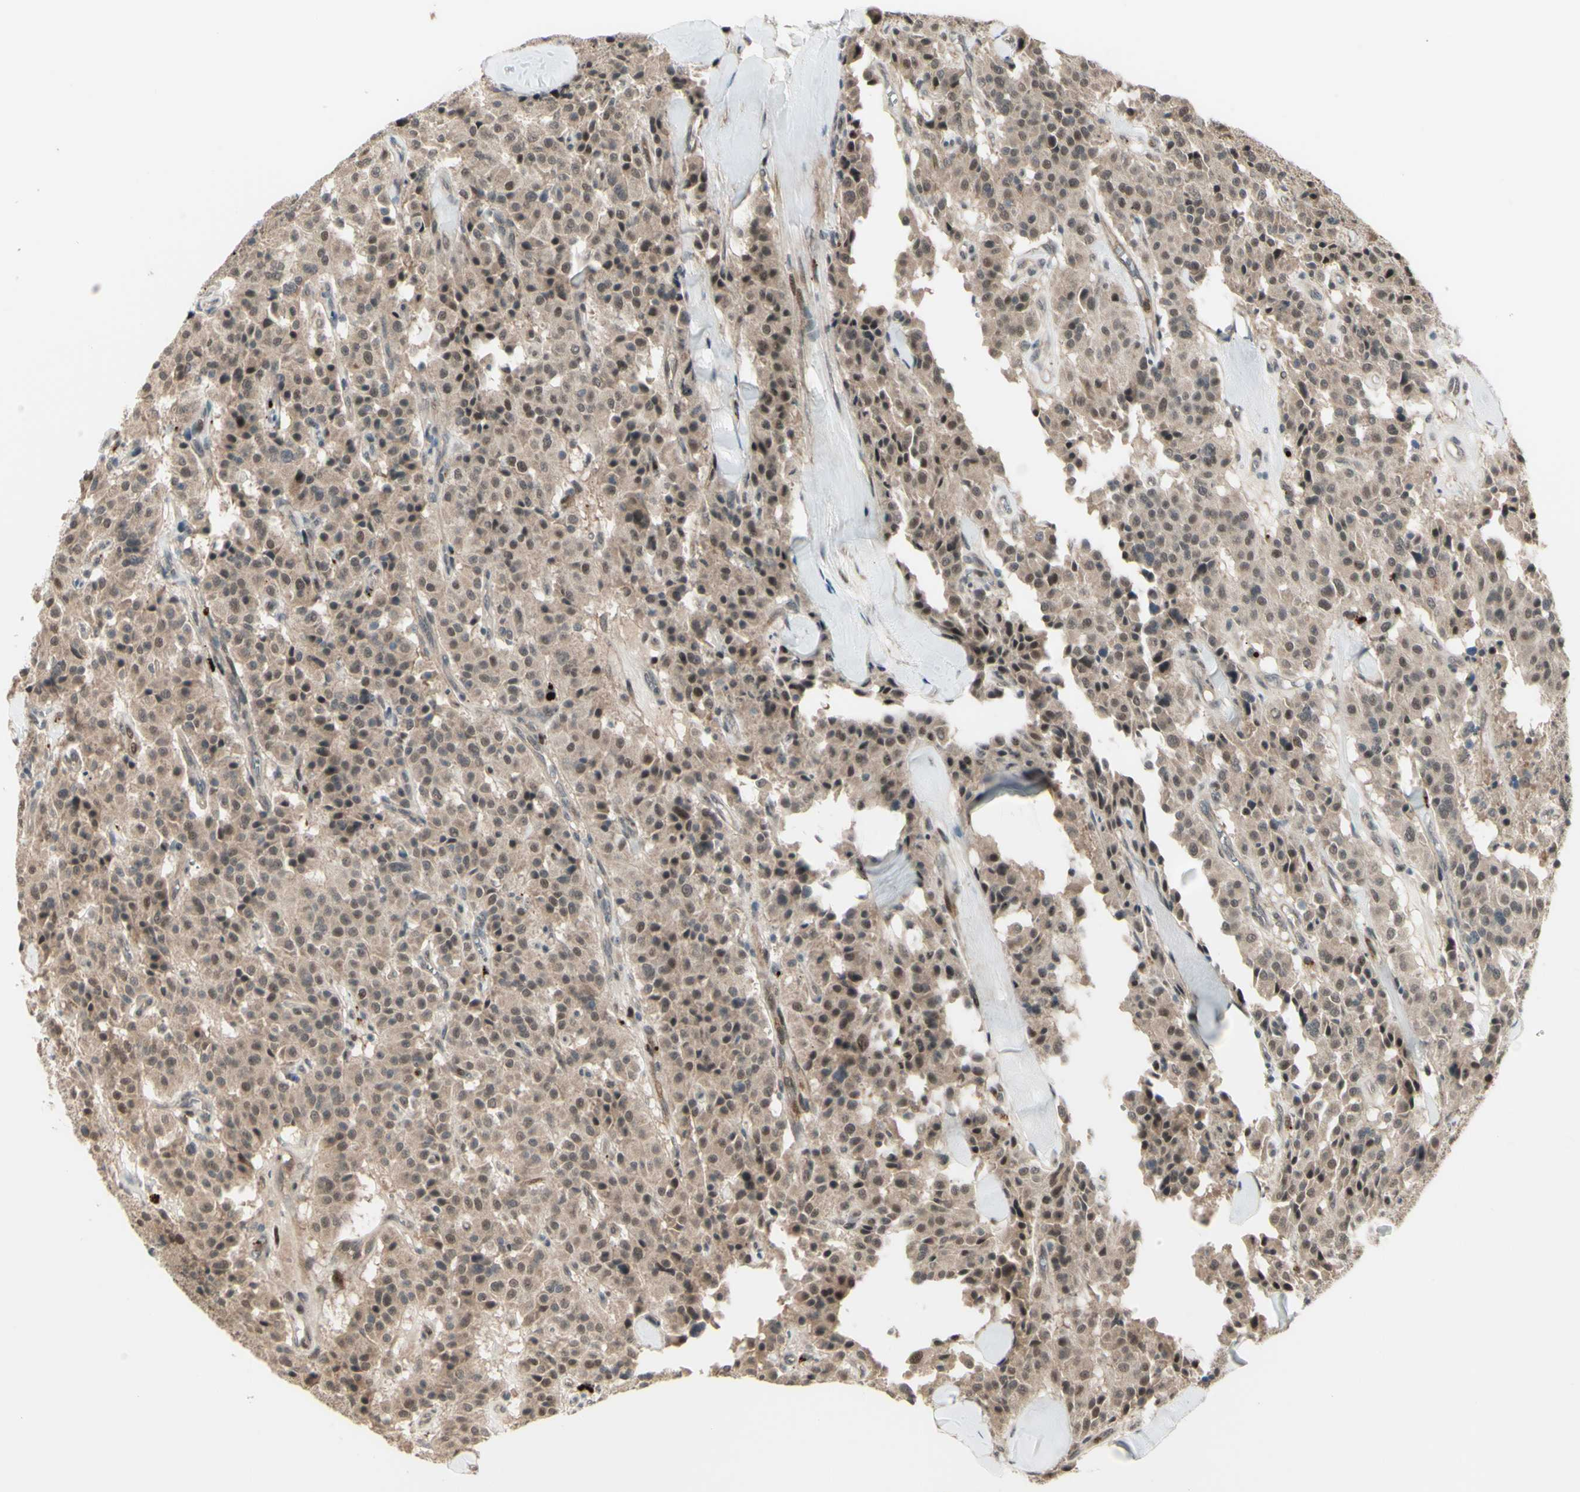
{"staining": {"intensity": "moderate", "quantity": ">75%", "location": "cytoplasmic/membranous,nuclear"}, "tissue": "carcinoid", "cell_type": "Tumor cells", "image_type": "cancer", "snomed": [{"axis": "morphology", "description": "Carcinoid, malignant, NOS"}, {"axis": "topography", "description": "Lung"}], "caption": "IHC (DAB) staining of malignant carcinoid shows moderate cytoplasmic/membranous and nuclear protein expression in approximately >75% of tumor cells.", "gene": "MLF2", "patient": {"sex": "male", "age": 30}}